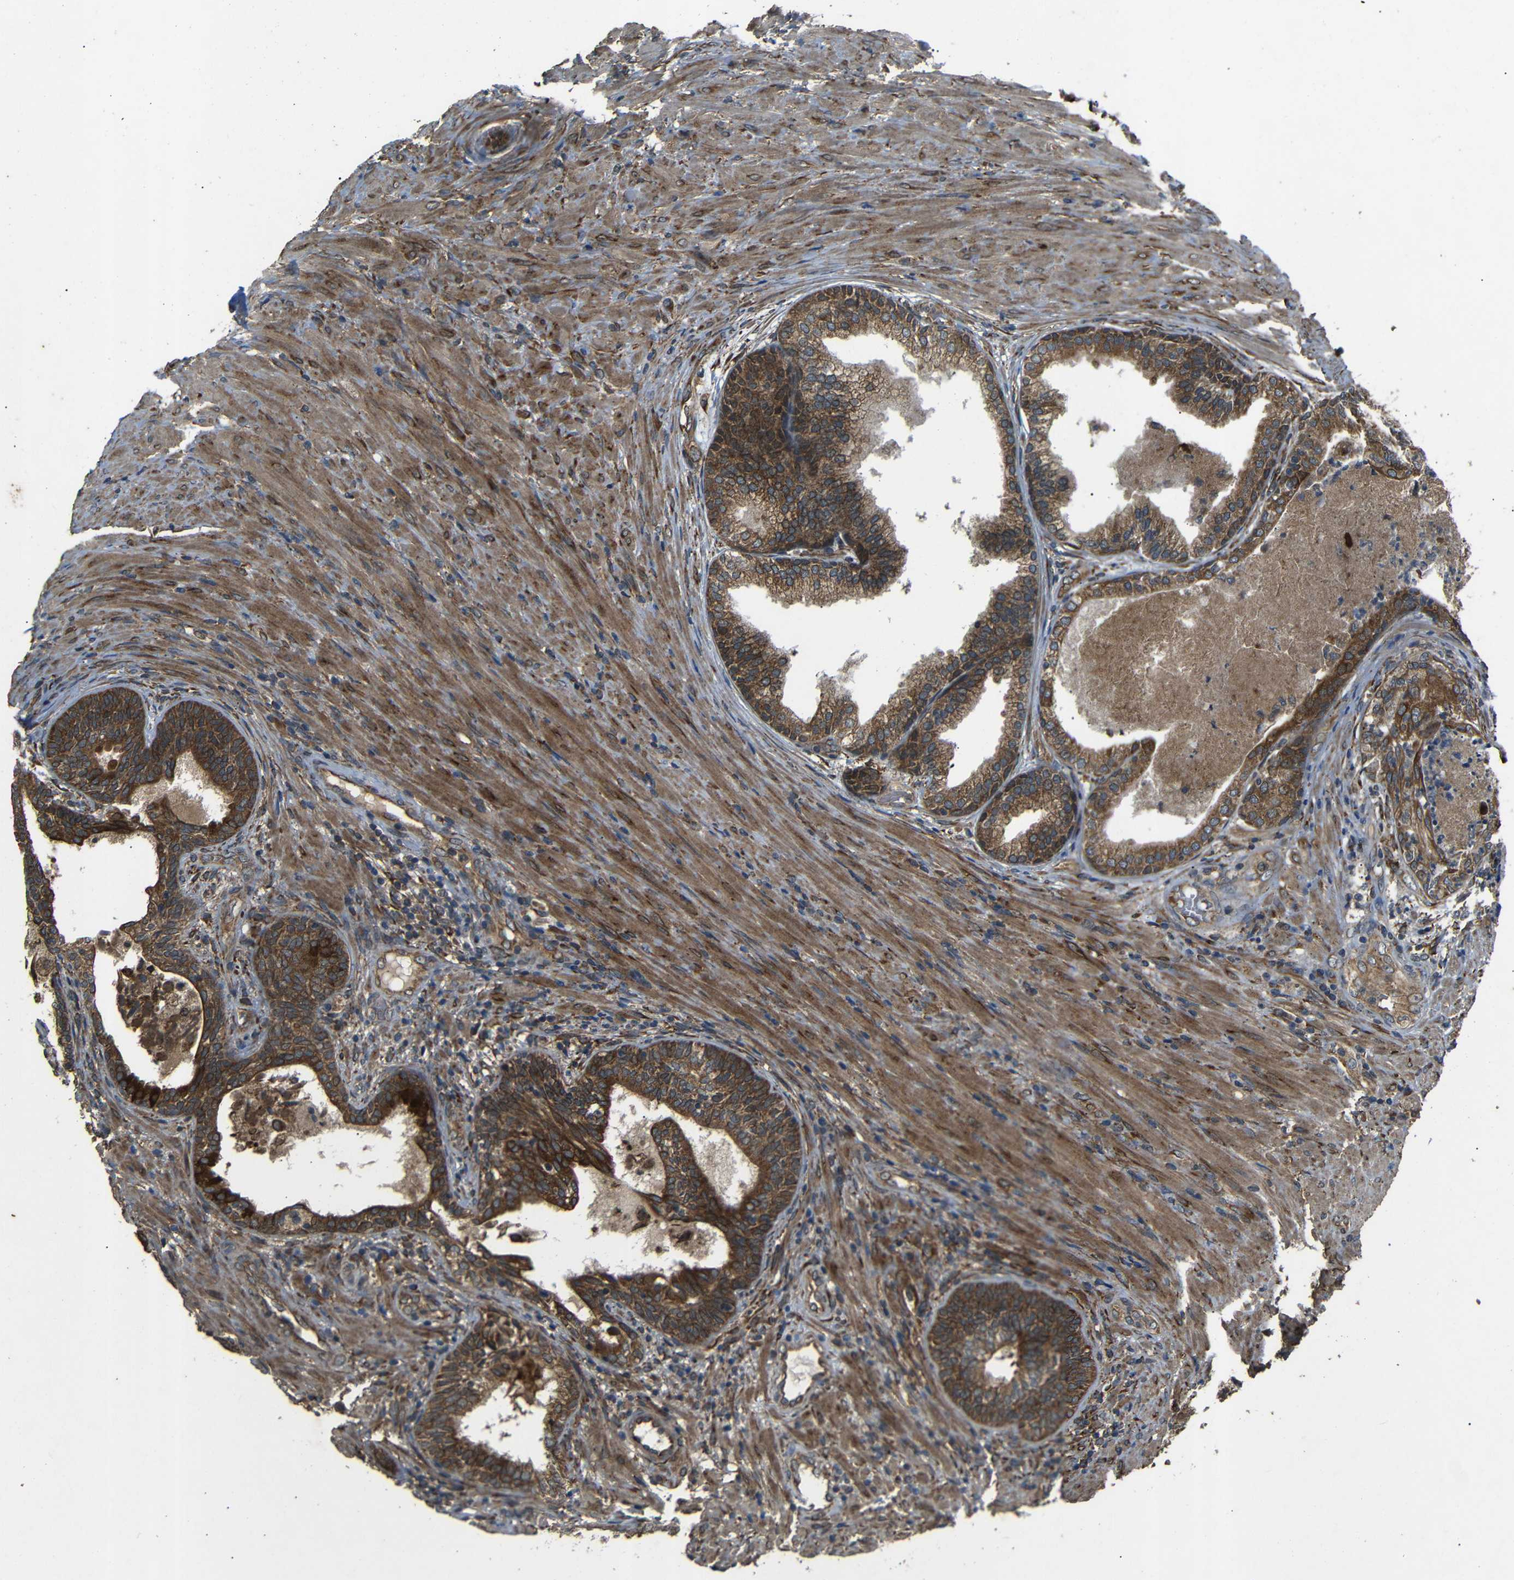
{"staining": {"intensity": "moderate", "quantity": ">75%", "location": "cytoplasmic/membranous"}, "tissue": "prostate", "cell_type": "Glandular cells", "image_type": "normal", "snomed": [{"axis": "morphology", "description": "Normal tissue, NOS"}, {"axis": "topography", "description": "Prostate"}], "caption": "This histopathology image exhibits immunohistochemistry (IHC) staining of benign prostate, with medium moderate cytoplasmic/membranous staining in about >75% of glandular cells.", "gene": "TRPC1", "patient": {"sex": "male", "age": 76}}